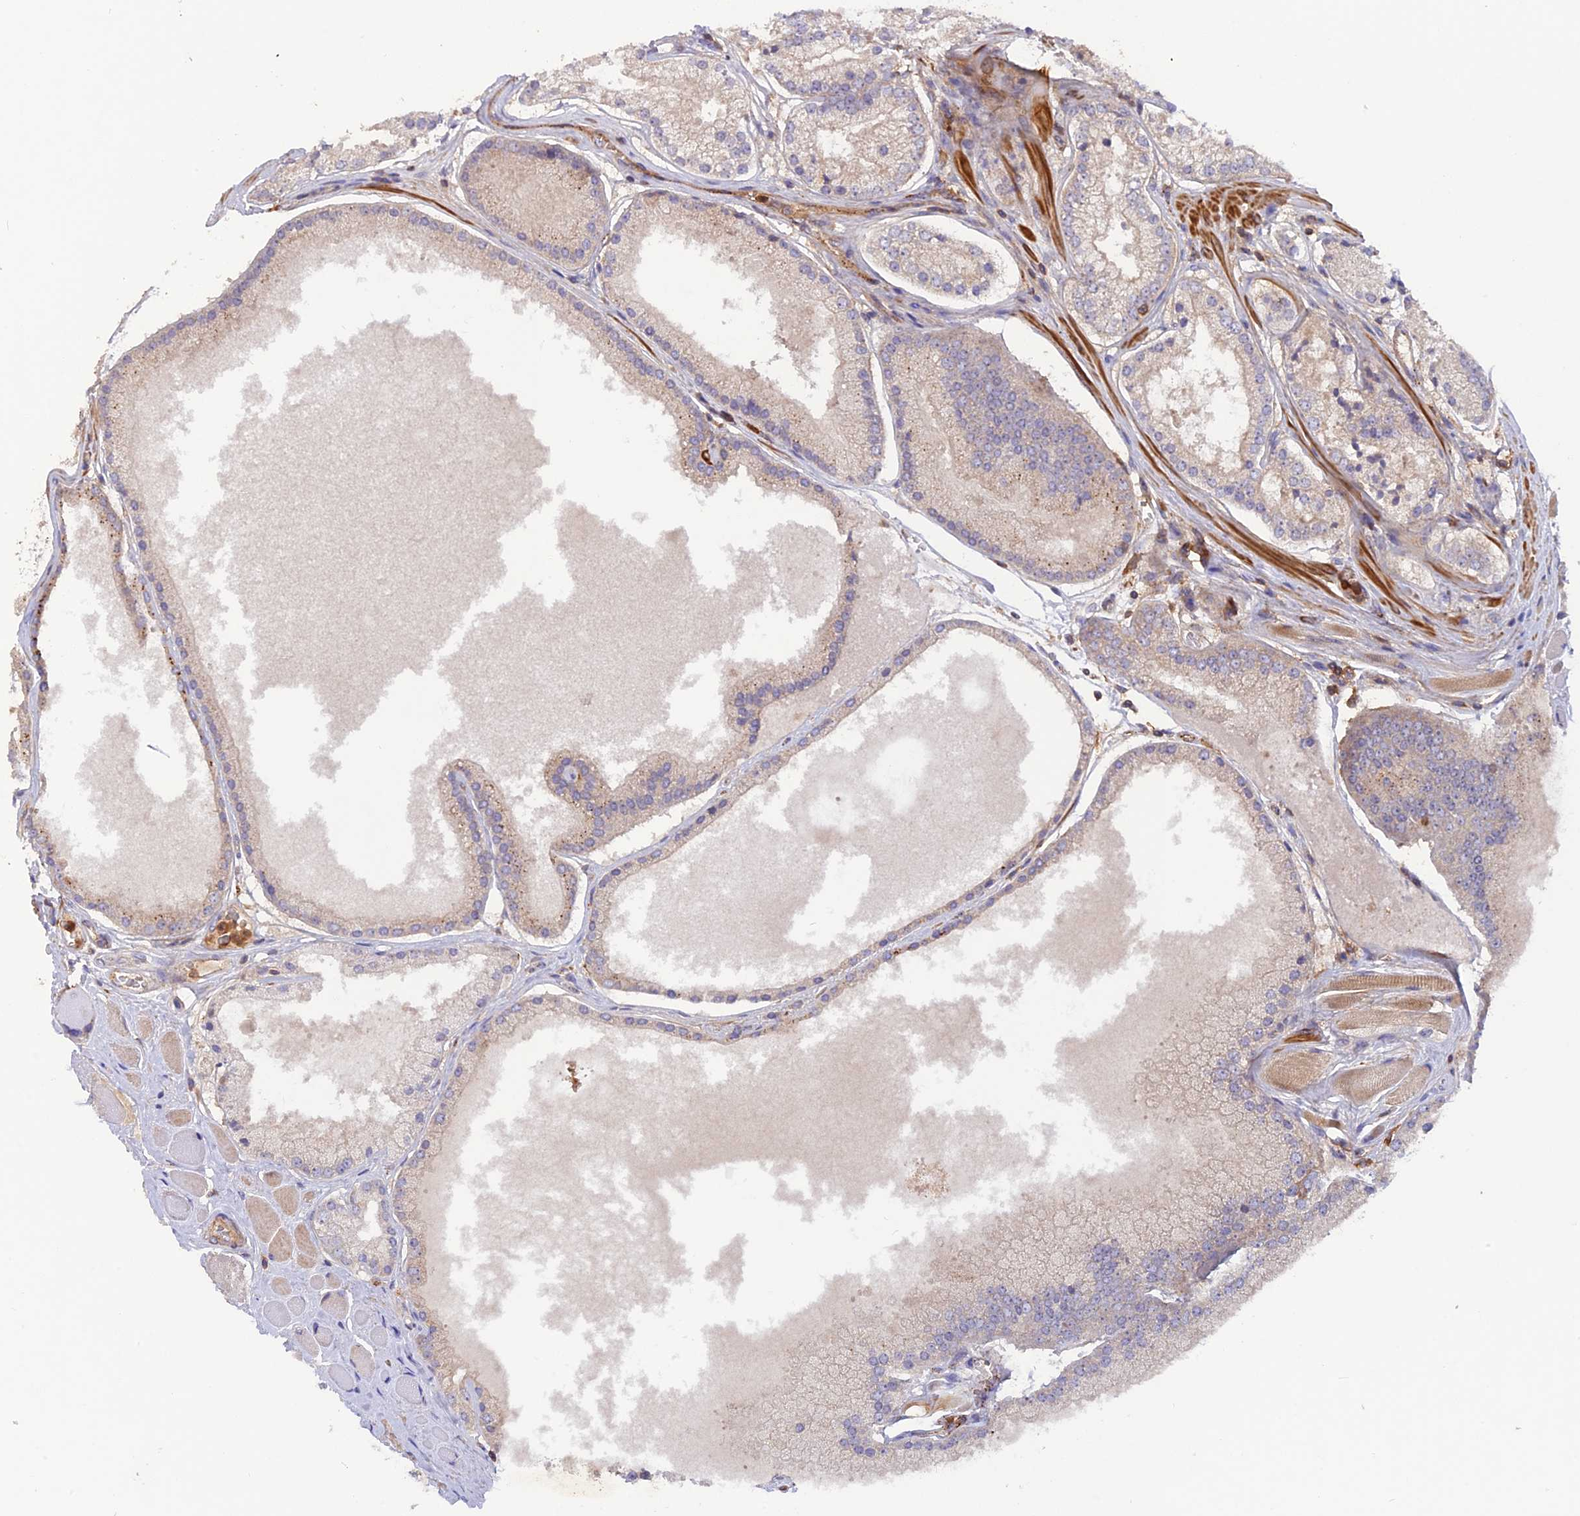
{"staining": {"intensity": "weak", "quantity": "<25%", "location": "cytoplasmic/membranous"}, "tissue": "prostate cancer", "cell_type": "Tumor cells", "image_type": "cancer", "snomed": [{"axis": "morphology", "description": "Adenocarcinoma, High grade"}, {"axis": "topography", "description": "Prostate"}], "caption": "Photomicrograph shows no protein expression in tumor cells of prostate high-grade adenocarcinoma tissue.", "gene": "CPNE7", "patient": {"sex": "male", "age": 67}}